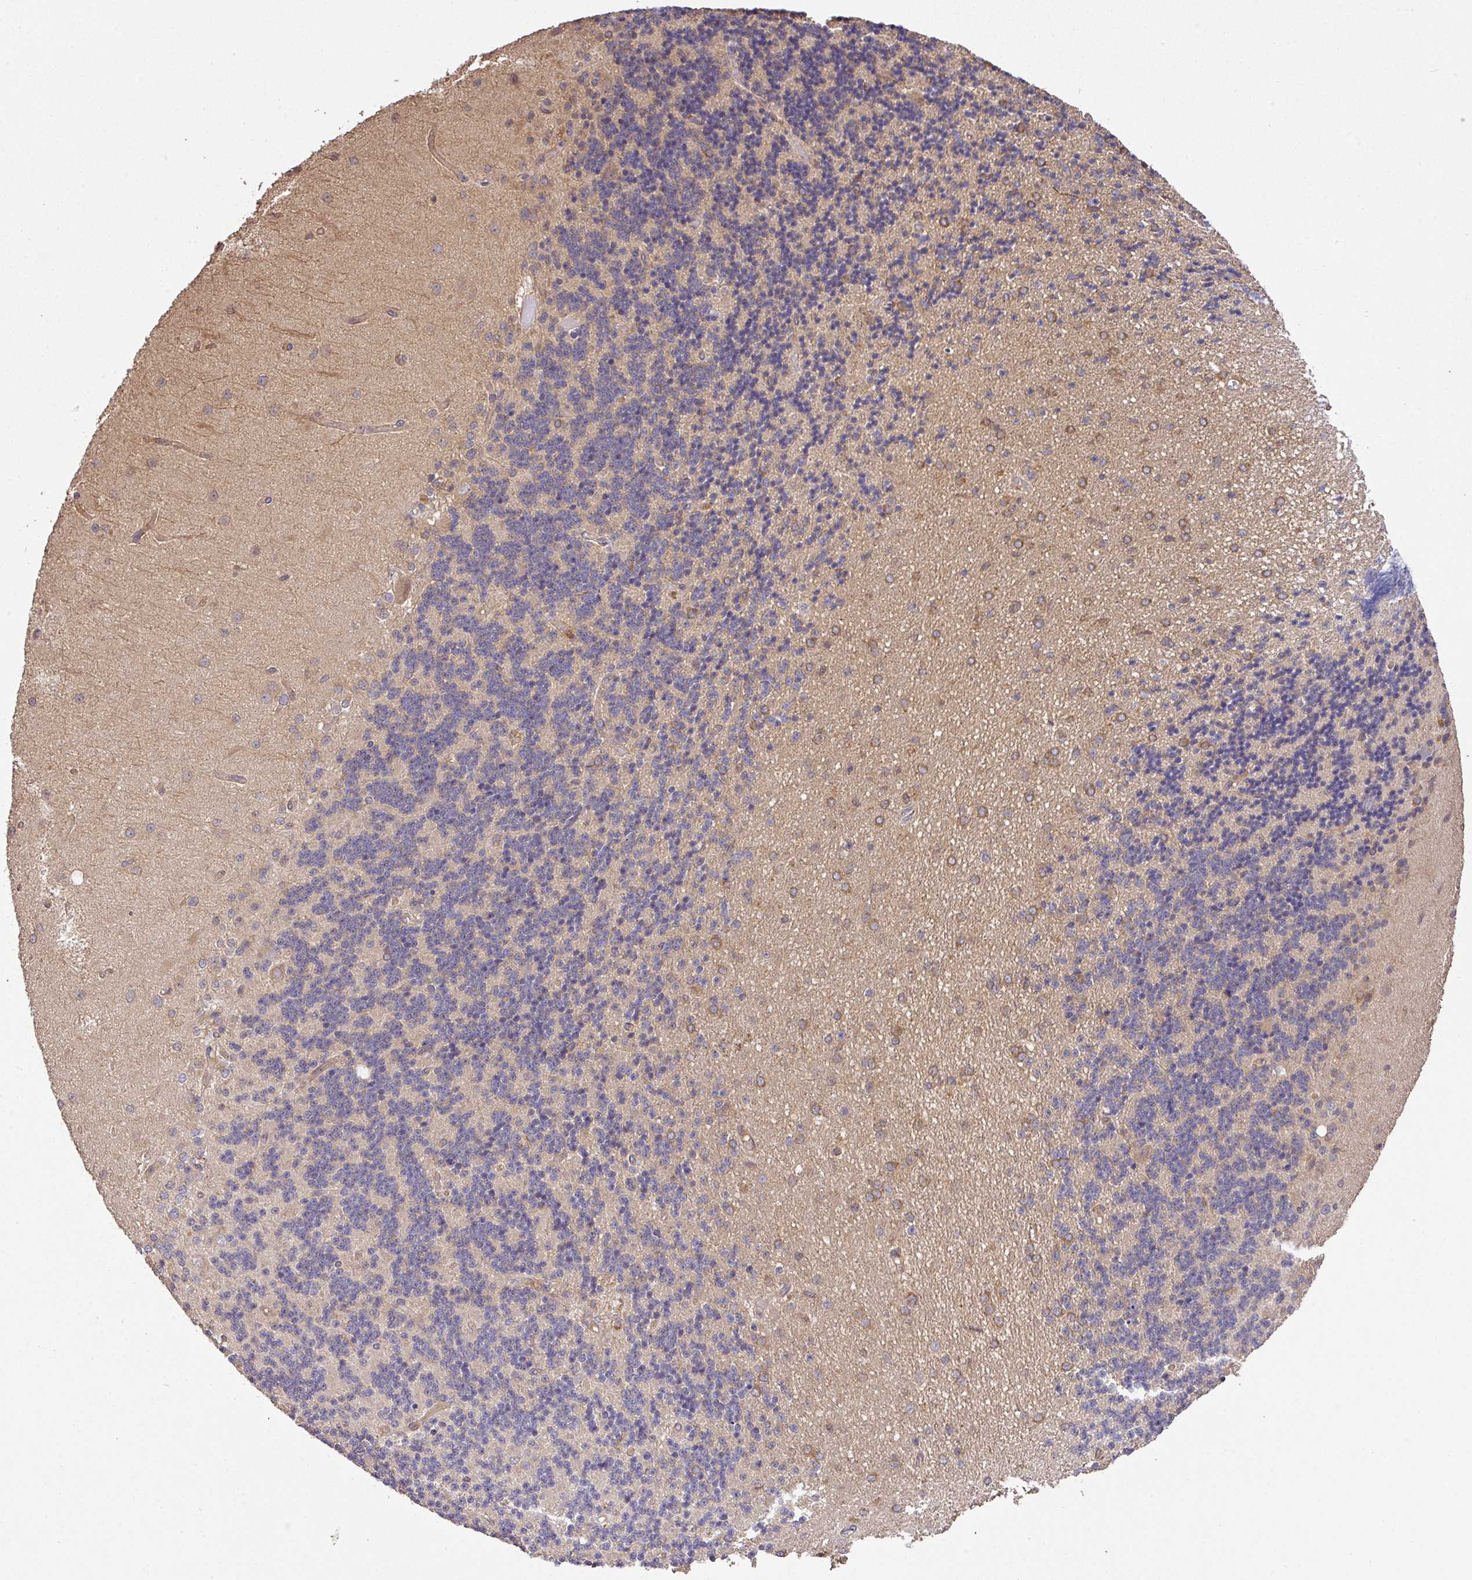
{"staining": {"intensity": "weak", "quantity": "25%-75%", "location": "cytoplasmic/membranous"}, "tissue": "cerebellum", "cell_type": "Cells in granular layer", "image_type": "normal", "snomed": [{"axis": "morphology", "description": "Normal tissue, NOS"}, {"axis": "topography", "description": "Cerebellum"}], "caption": "Cells in granular layer demonstrate low levels of weak cytoplasmic/membranous staining in approximately 25%-75% of cells in unremarkable cerebellum. (Stains: DAB in brown, nuclei in blue, Microscopy: brightfield microscopy at high magnification).", "gene": "GSPT1", "patient": {"sex": "female", "age": 29}}